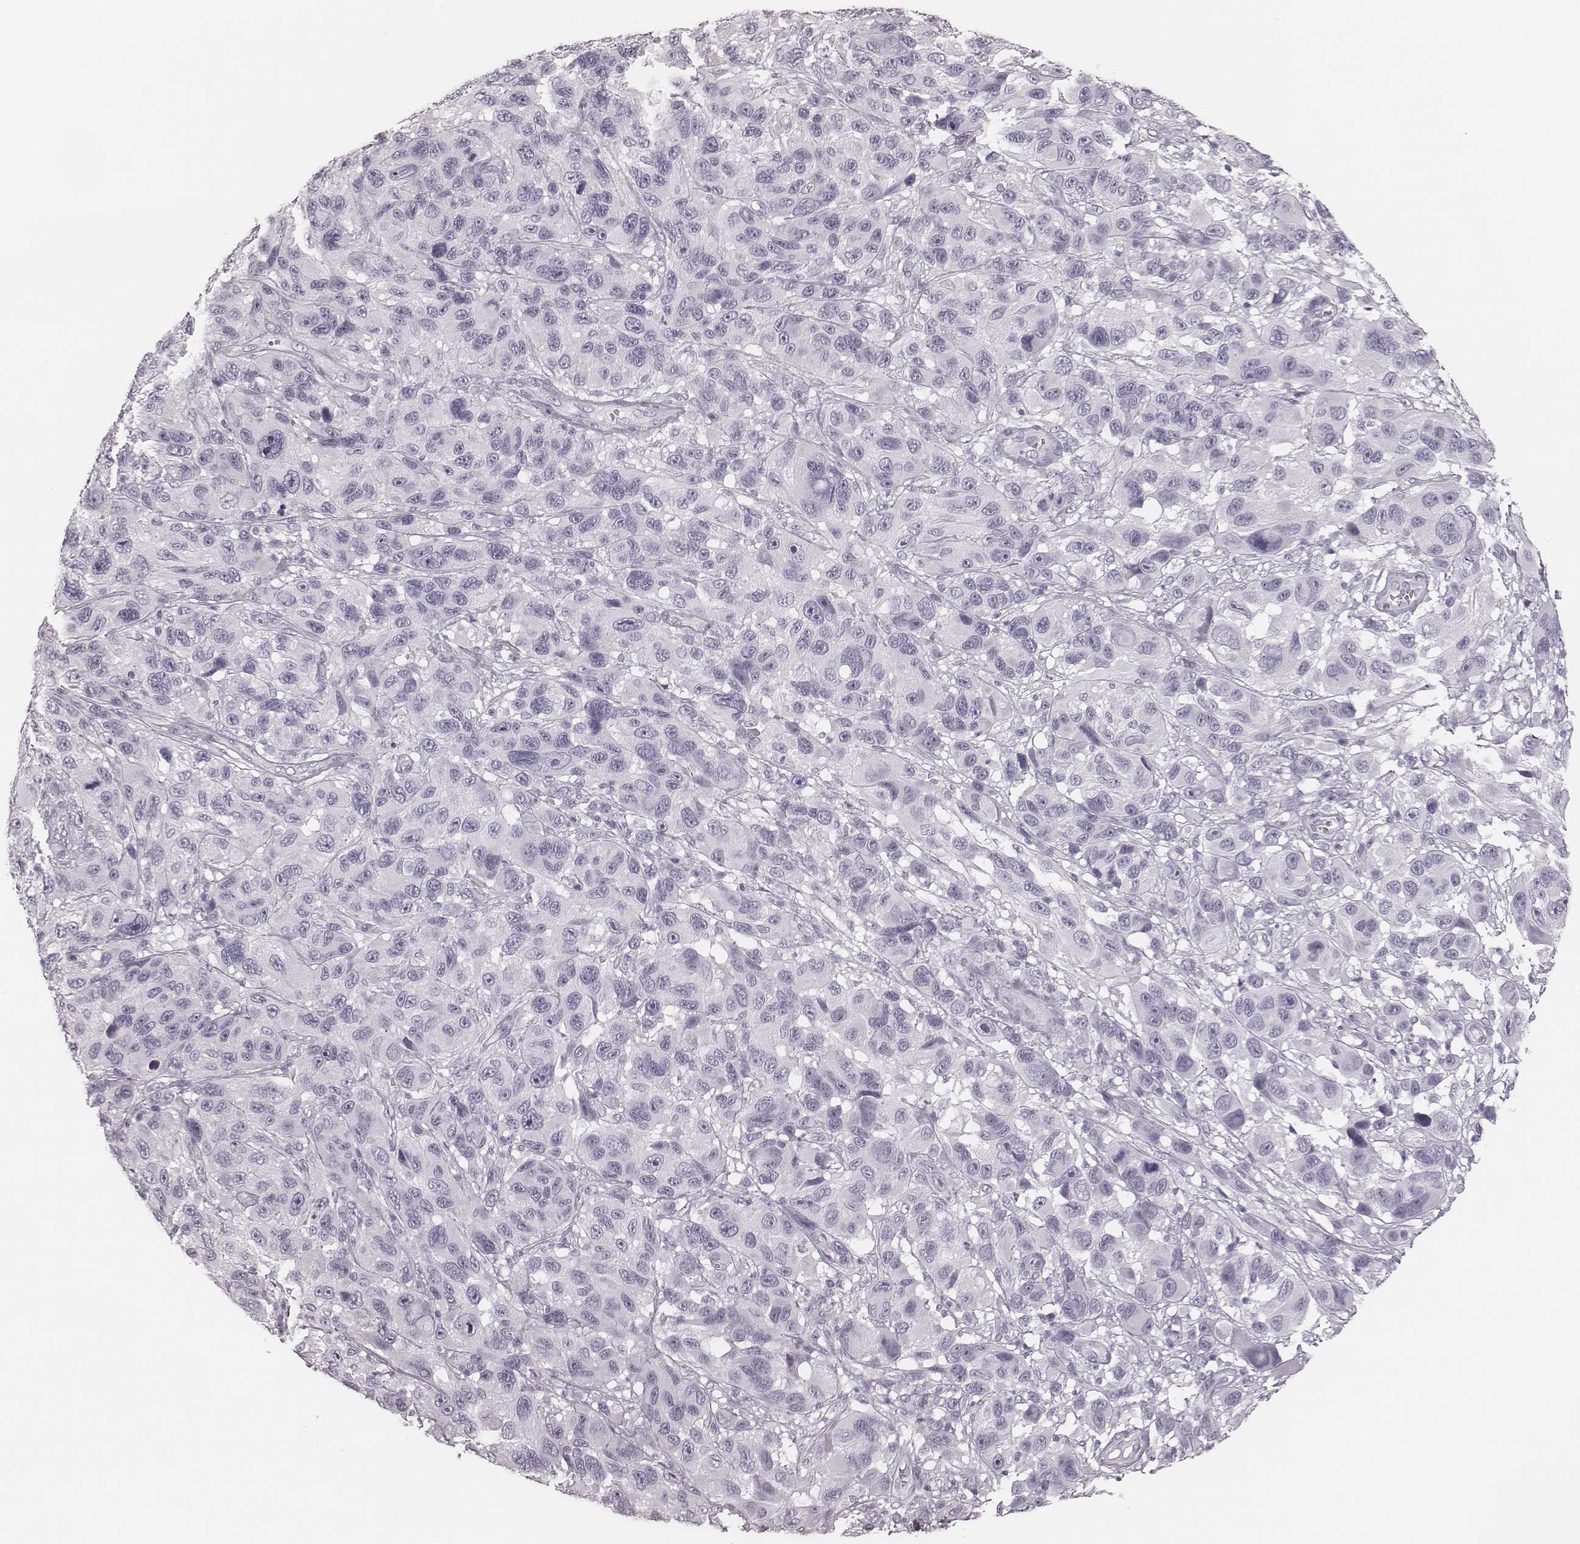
{"staining": {"intensity": "negative", "quantity": "none", "location": "none"}, "tissue": "melanoma", "cell_type": "Tumor cells", "image_type": "cancer", "snomed": [{"axis": "morphology", "description": "Malignant melanoma, NOS"}, {"axis": "topography", "description": "Skin"}], "caption": "Tumor cells show no significant protein positivity in melanoma.", "gene": "MSX1", "patient": {"sex": "male", "age": 53}}